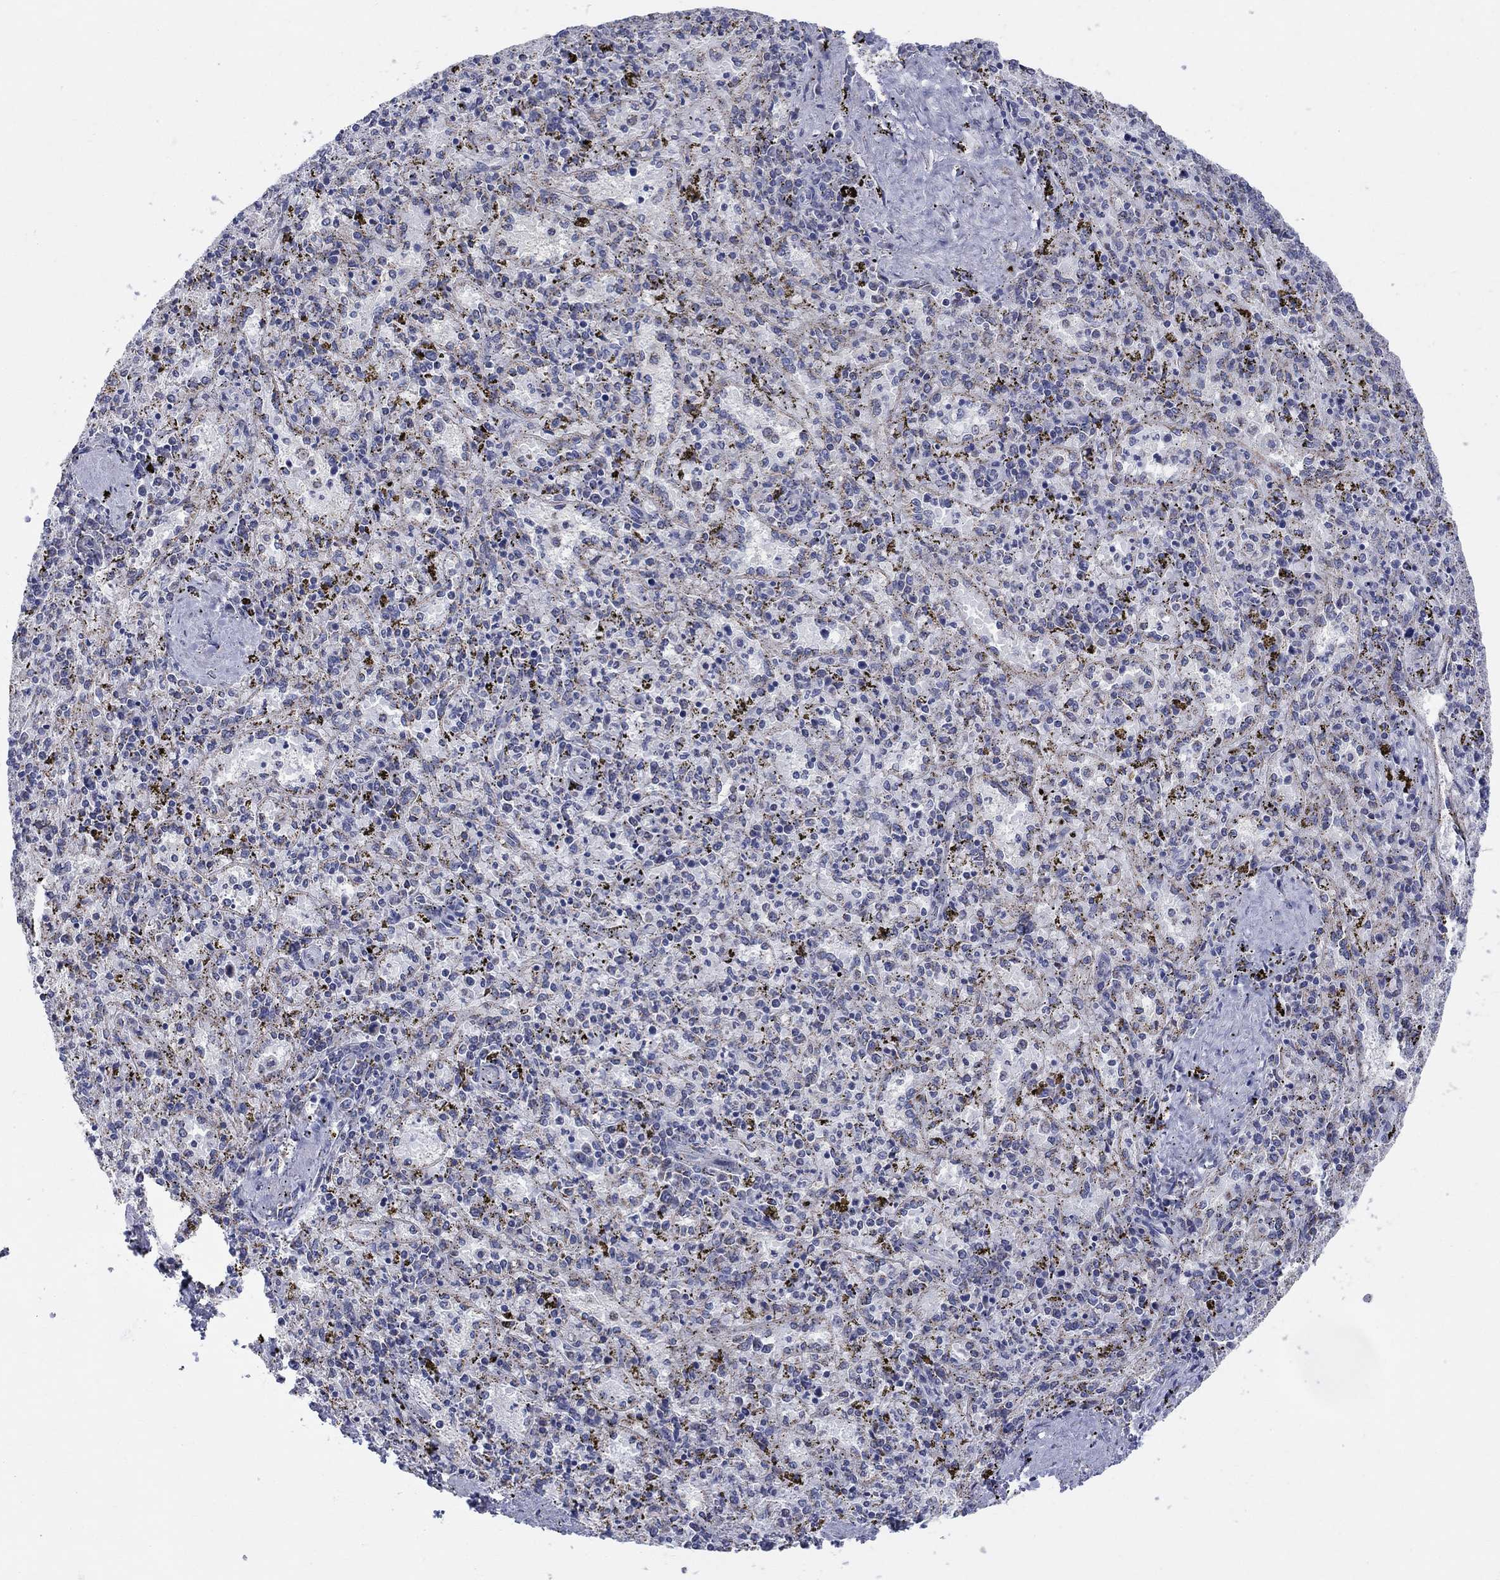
{"staining": {"intensity": "negative", "quantity": "none", "location": "none"}, "tissue": "spleen", "cell_type": "Cells in red pulp", "image_type": "normal", "snomed": [{"axis": "morphology", "description": "Normal tissue, NOS"}, {"axis": "topography", "description": "Spleen"}], "caption": "Spleen stained for a protein using IHC demonstrates no staining cells in red pulp.", "gene": "KISS1R", "patient": {"sex": "female", "age": 50}}